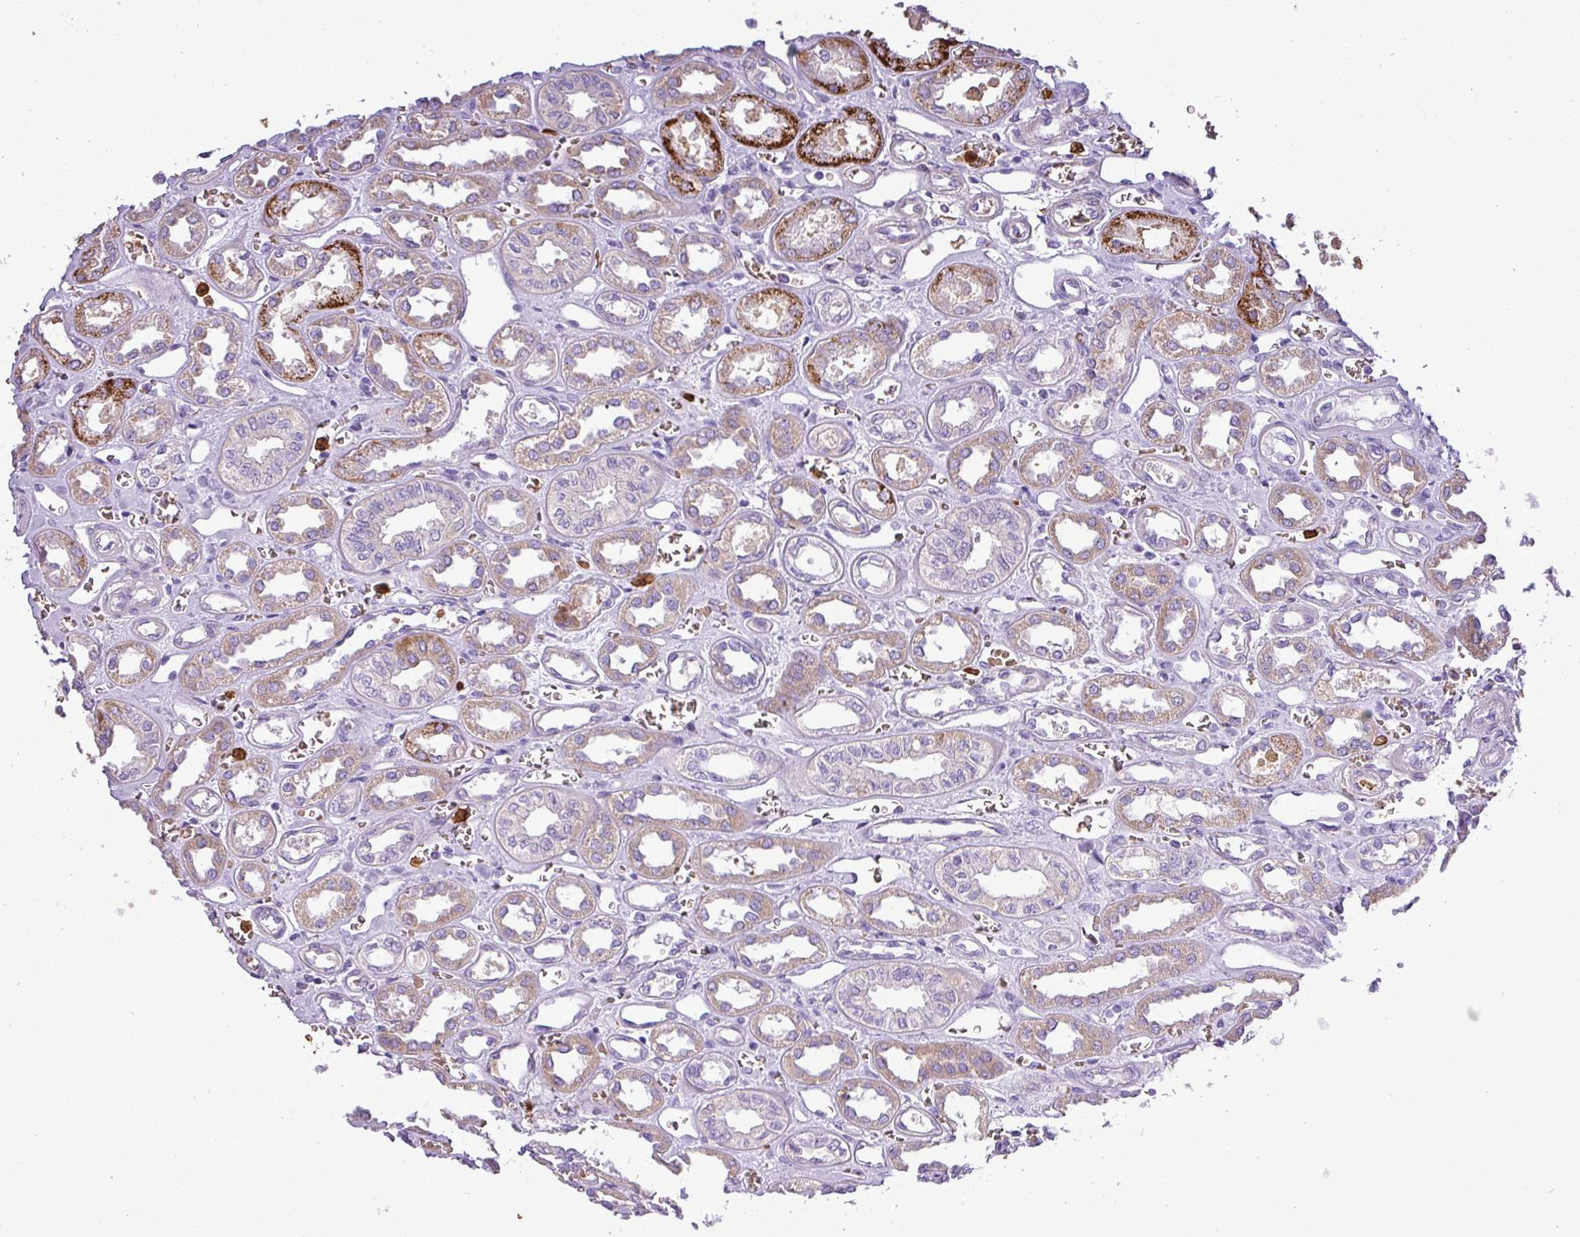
{"staining": {"intensity": "negative", "quantity": "none", "location": "none"}, "tissue": "kidney", "cell_type": "Cells in glomeruli", "image_type": "normal", "snomed": [{"axis": "morphology", "description": "Normal tissue, NOS"}, {"axis": "morphology", "description": "Adenocarcinoma, NOS"}, {"axis": "topography", "description": "Kidney"}], "caption": "The immunohistochemistry (IHC) micrograph has no significant positivity in cells in glomeruli of kidney.", "gene": "MGAT4B", "patient": {"sex": "female", "age": 68}}